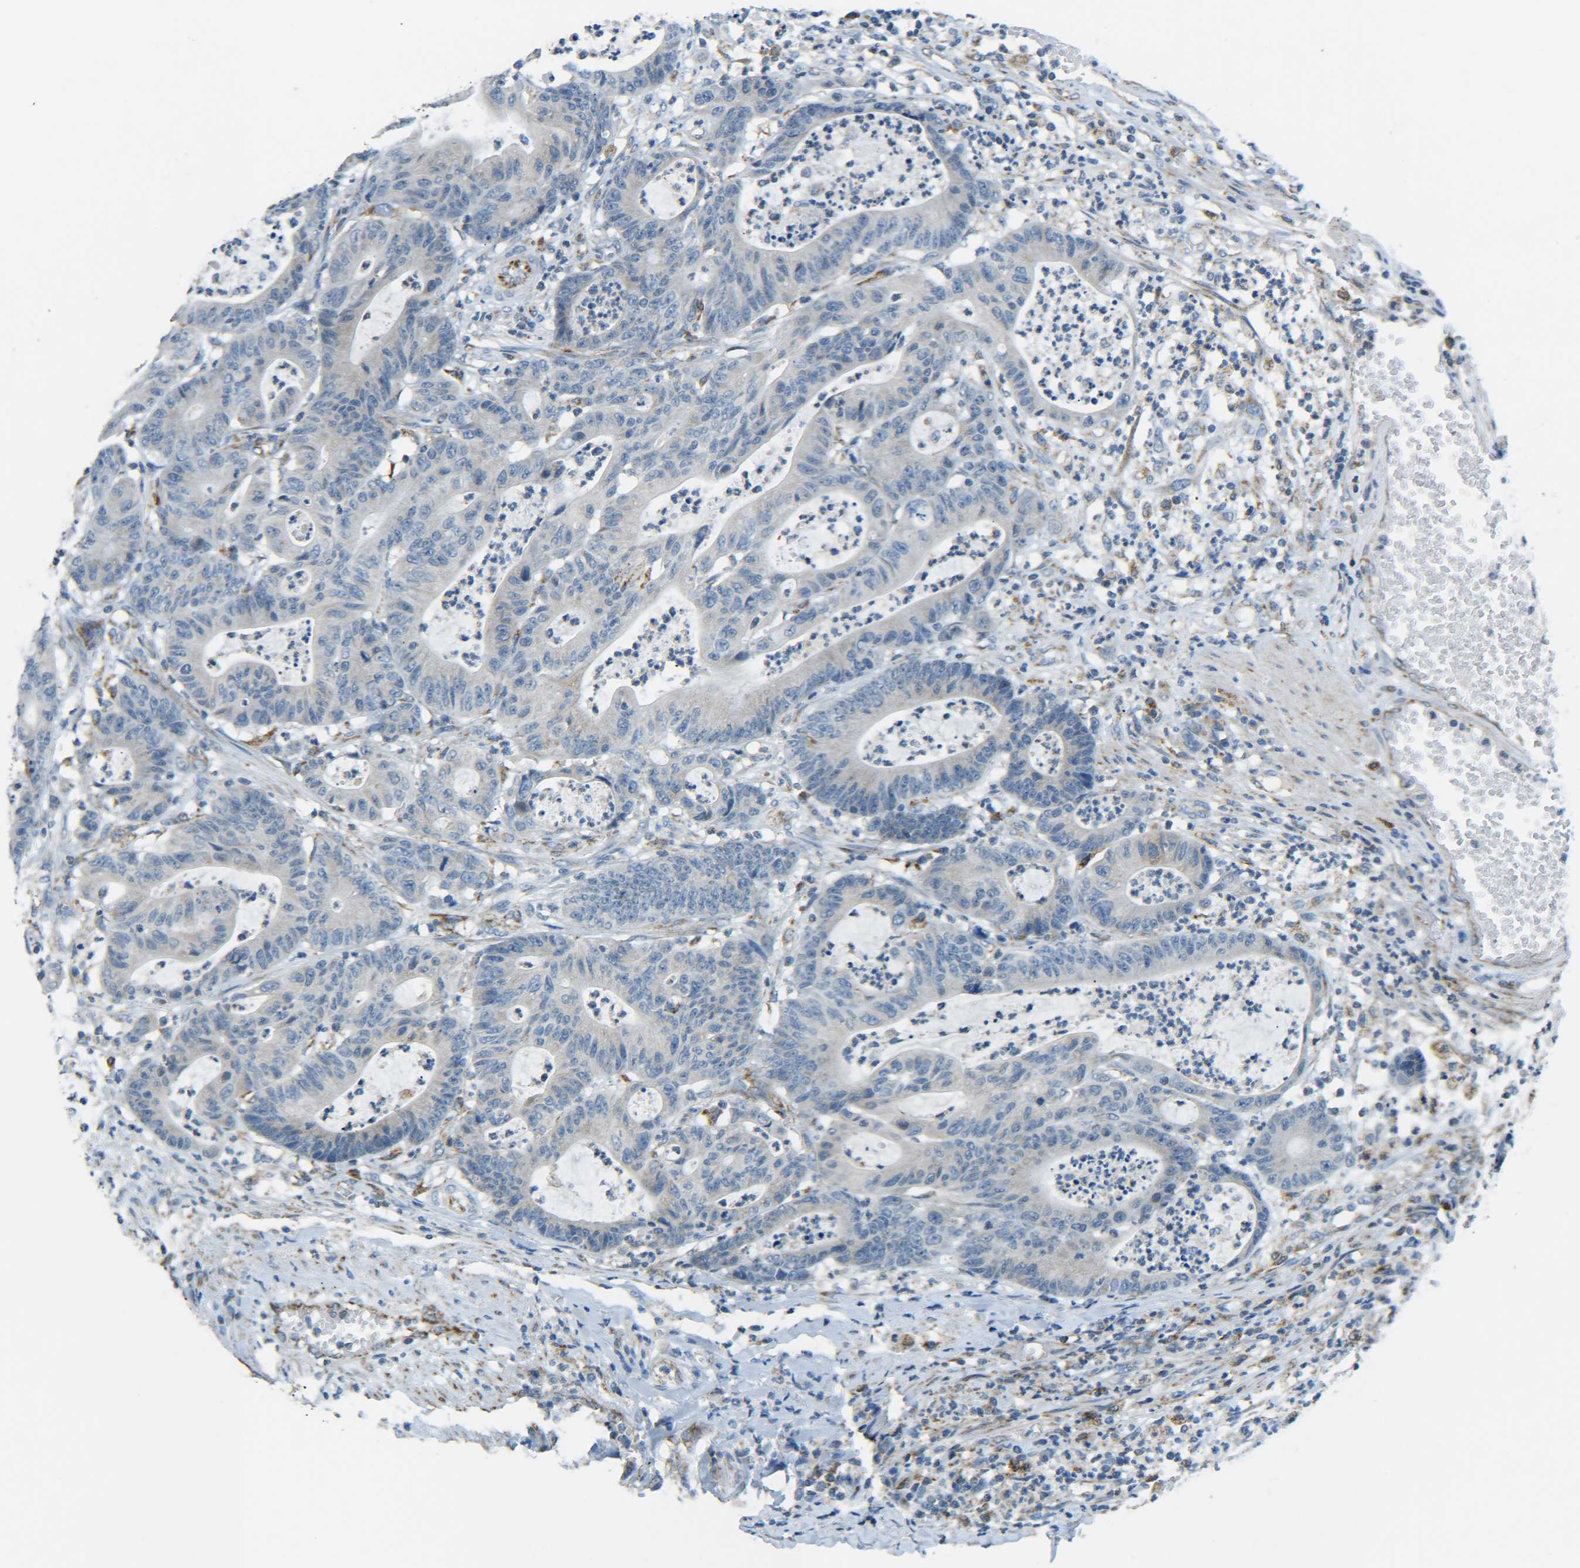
{"staining": {"intensity": "negative", "quantity": "none", "location": "none"}, "tissue": "colorectal cancer", "cell_type": "Tumor cells", "image_type": "cancer", "snomed": [{"axis": "morphology", "description": "Adenocarcinoma, NOS"}, {"axis": "topography", "description": "Colon"}], "caption": "A micrograph of colorectal adenocarcinoma stained for a protein reveals no brown staining in tumor cells.", "gene": "CYB5R1", "patient": {"sex": "female", "age": 84}}